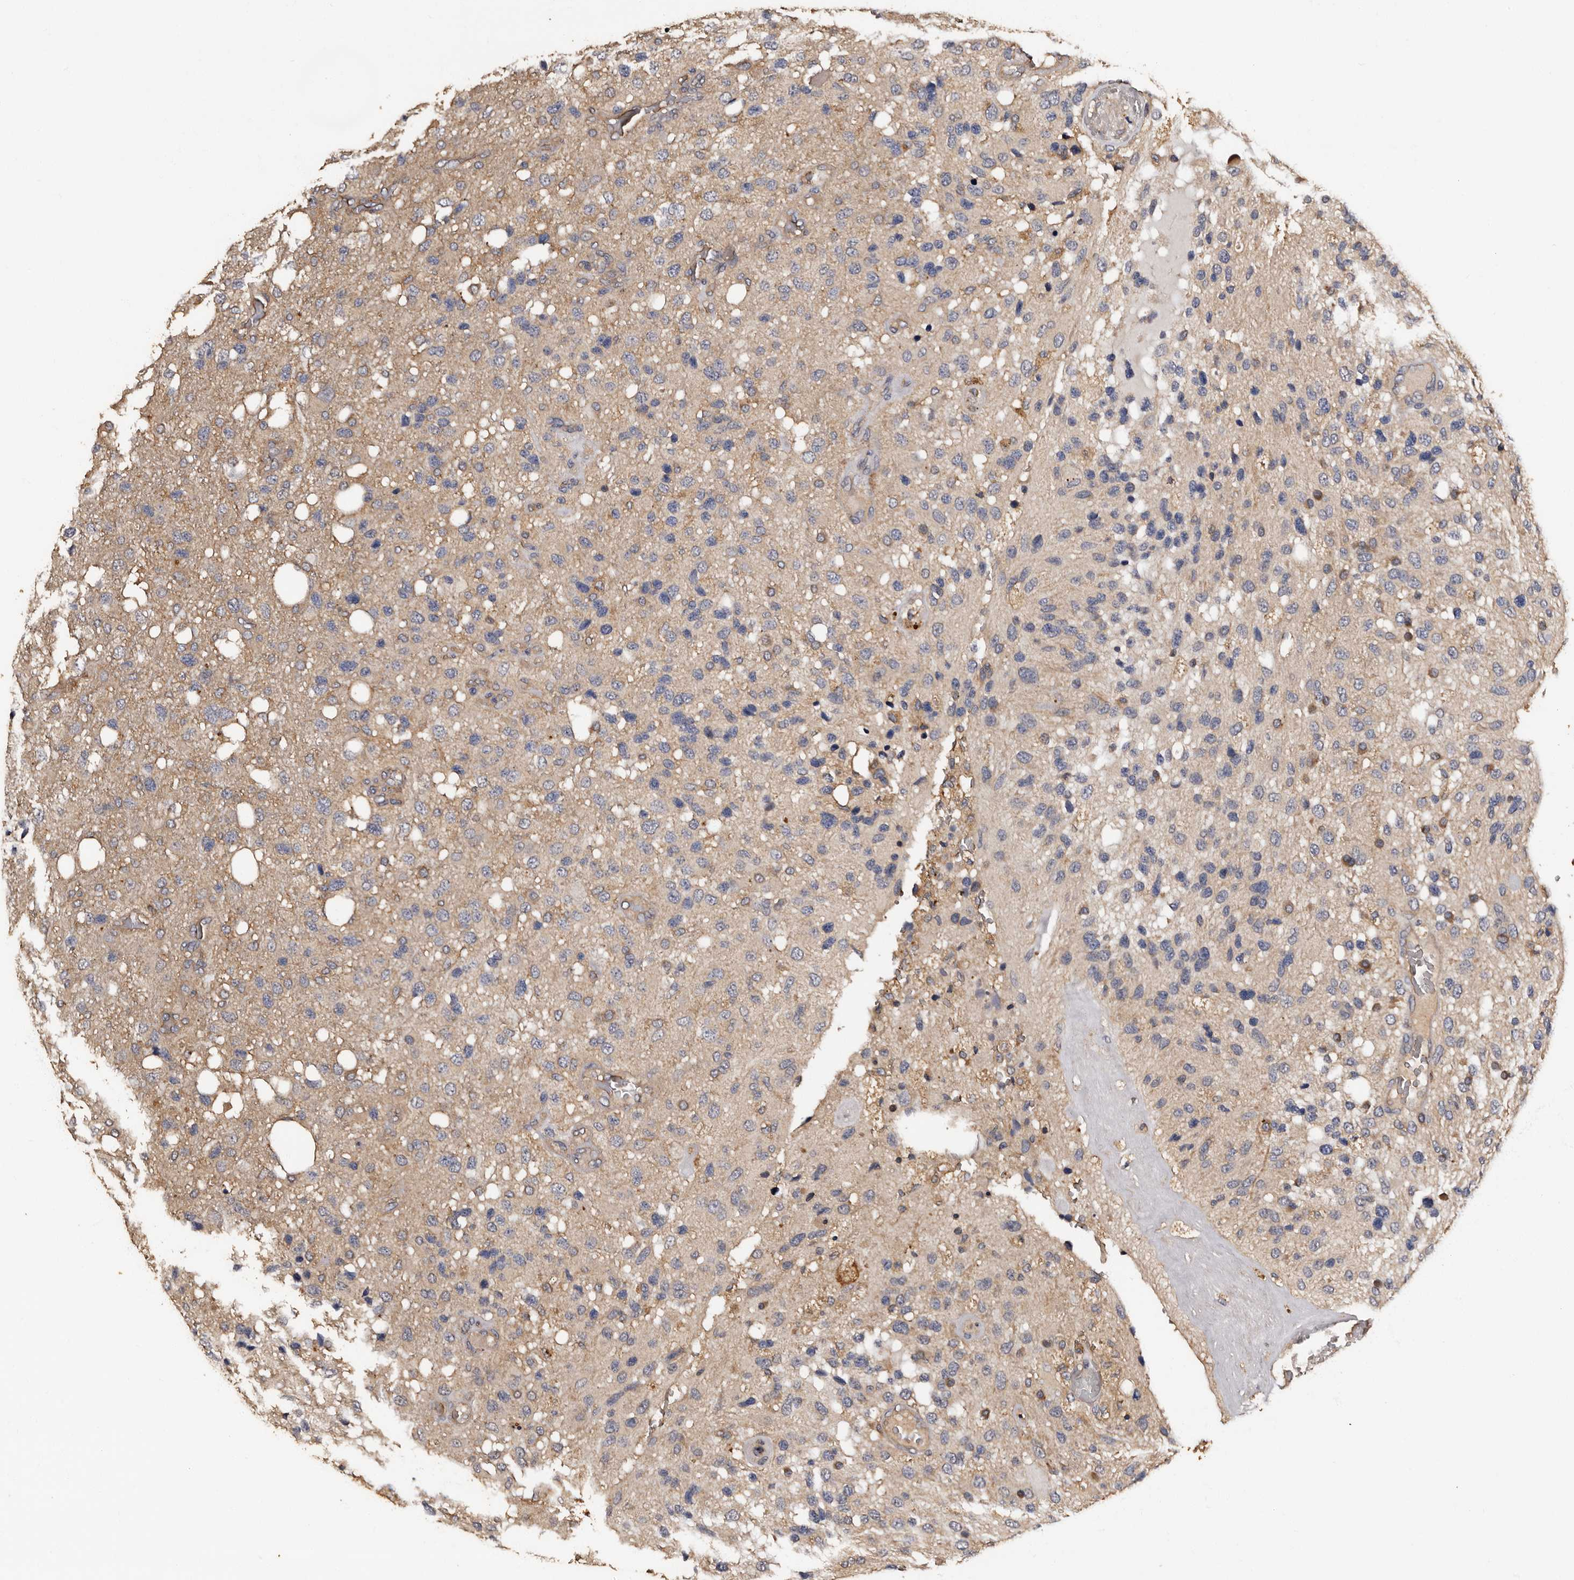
{"staining": {"intensity": "negative", "quantity": "none", "location": "none"}, "tissue": "glioma", "cell_type": "Tumor cells", "image_type": "cancer", "snomed": [{"axis": "morphology", "description": "Glioma, malignant, High grade"}, {"axis": "topography", "description": "Brain"}], "caption": "Tumor cells show no significant protein expression in malignant high-grade glioma.", "gene": "ADCK5", "patient": {"sex": "female", "age": 58}}